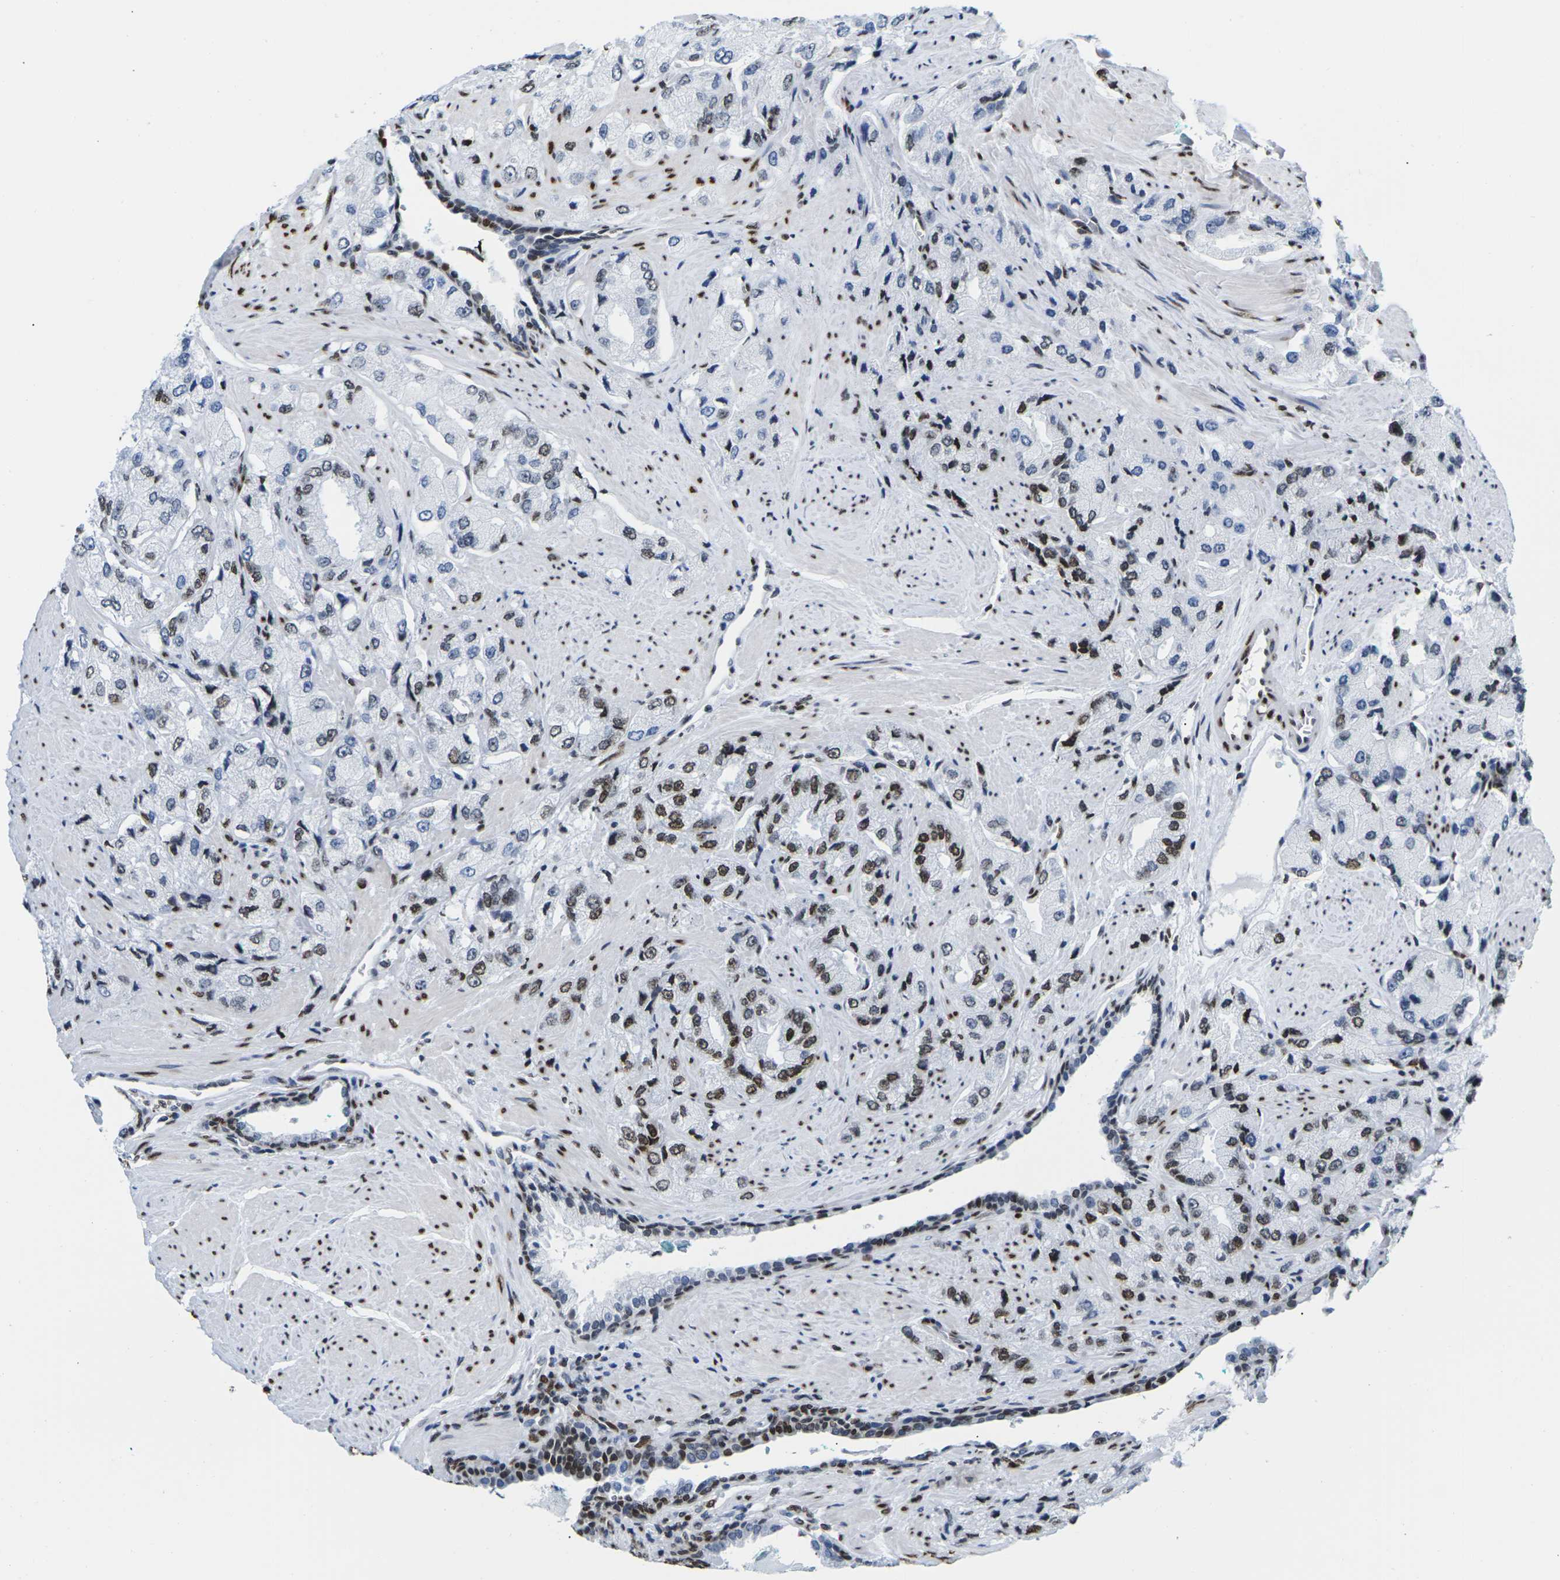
{"staining": {"intensity": "moderate", "quantity": "25%-75%", "location": "nuclear"}, "tissue": "prostate cancer", "cell_type": "Tumor cells", "image_type": "cancer", "snomed": [{"axis": "morphology", "description": "Adenocarcinoma, High grade"}, {"axis": "topography", "description": "Prostate"}], "caption": "Immunohistochemistry (IHC) micrograph of neoplastic tissue: human prostate high-grade adenocarcinoma stained using IHC shows medium levels of moderate protein expression localized specifically in the nuclear of tumor cells, appearing as a nuclear brown color.", "gene": "H2AC21", "patient": {"sex": "male", "age": 58}}